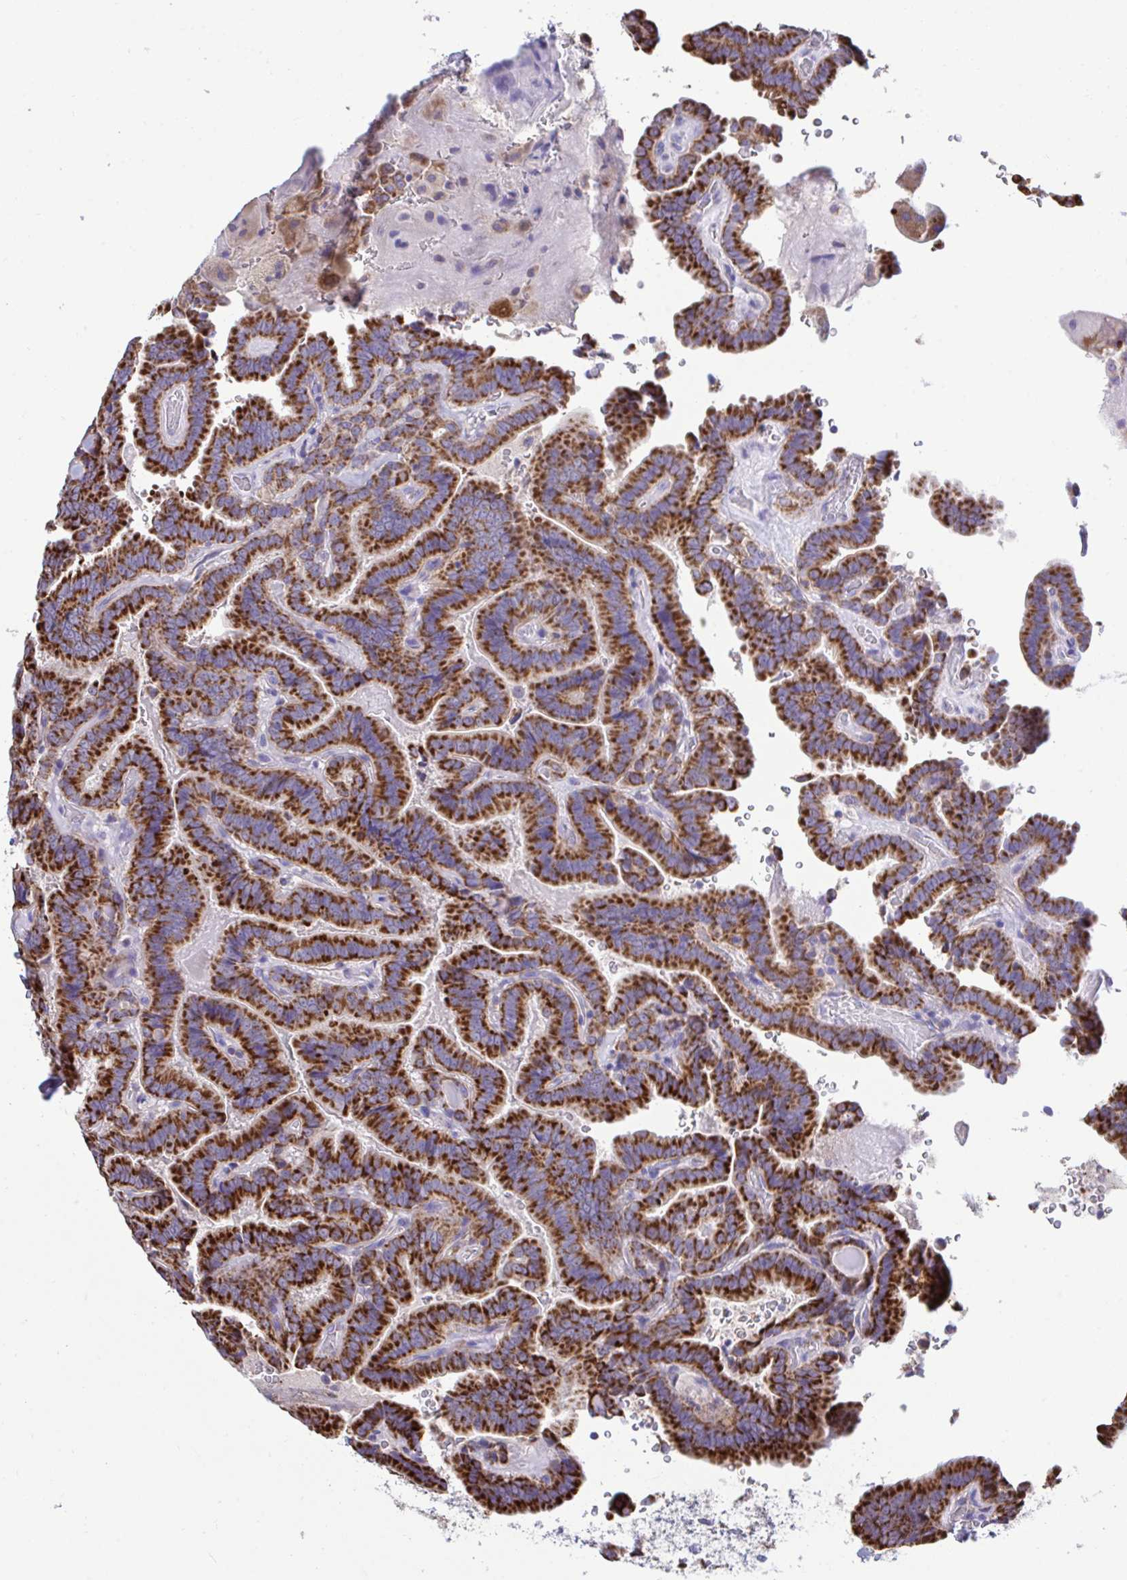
{"staining": {"intensity": "strong", "quantity": ">75%", "location": "cytoplasmic/membranous"}, "tissue": "thyroid cancer", "cell_type": "Tumor cells", "image_type": "cancer", "snomed": [{"axis": "morphology", "description": "Papillary adenocarcinoma, NOS"}, {"axis": "topography", "description": "Thyroid gland"}], "caption": "Protein expression by immunohistochemistry (IHC) exhibits strong cytoplasmic/membranous positivity in approximately >75% of tumor cells in thyroid papillary adenocarcinoma. The staining is performed using DAB (3,3'-diaminobenzidine) brown chromogen to label protein expression. The nuclei are counter-stained blue using hematoxylin.", "gene": "SARS2", "patient": {"sex": "male", "age": 61}}